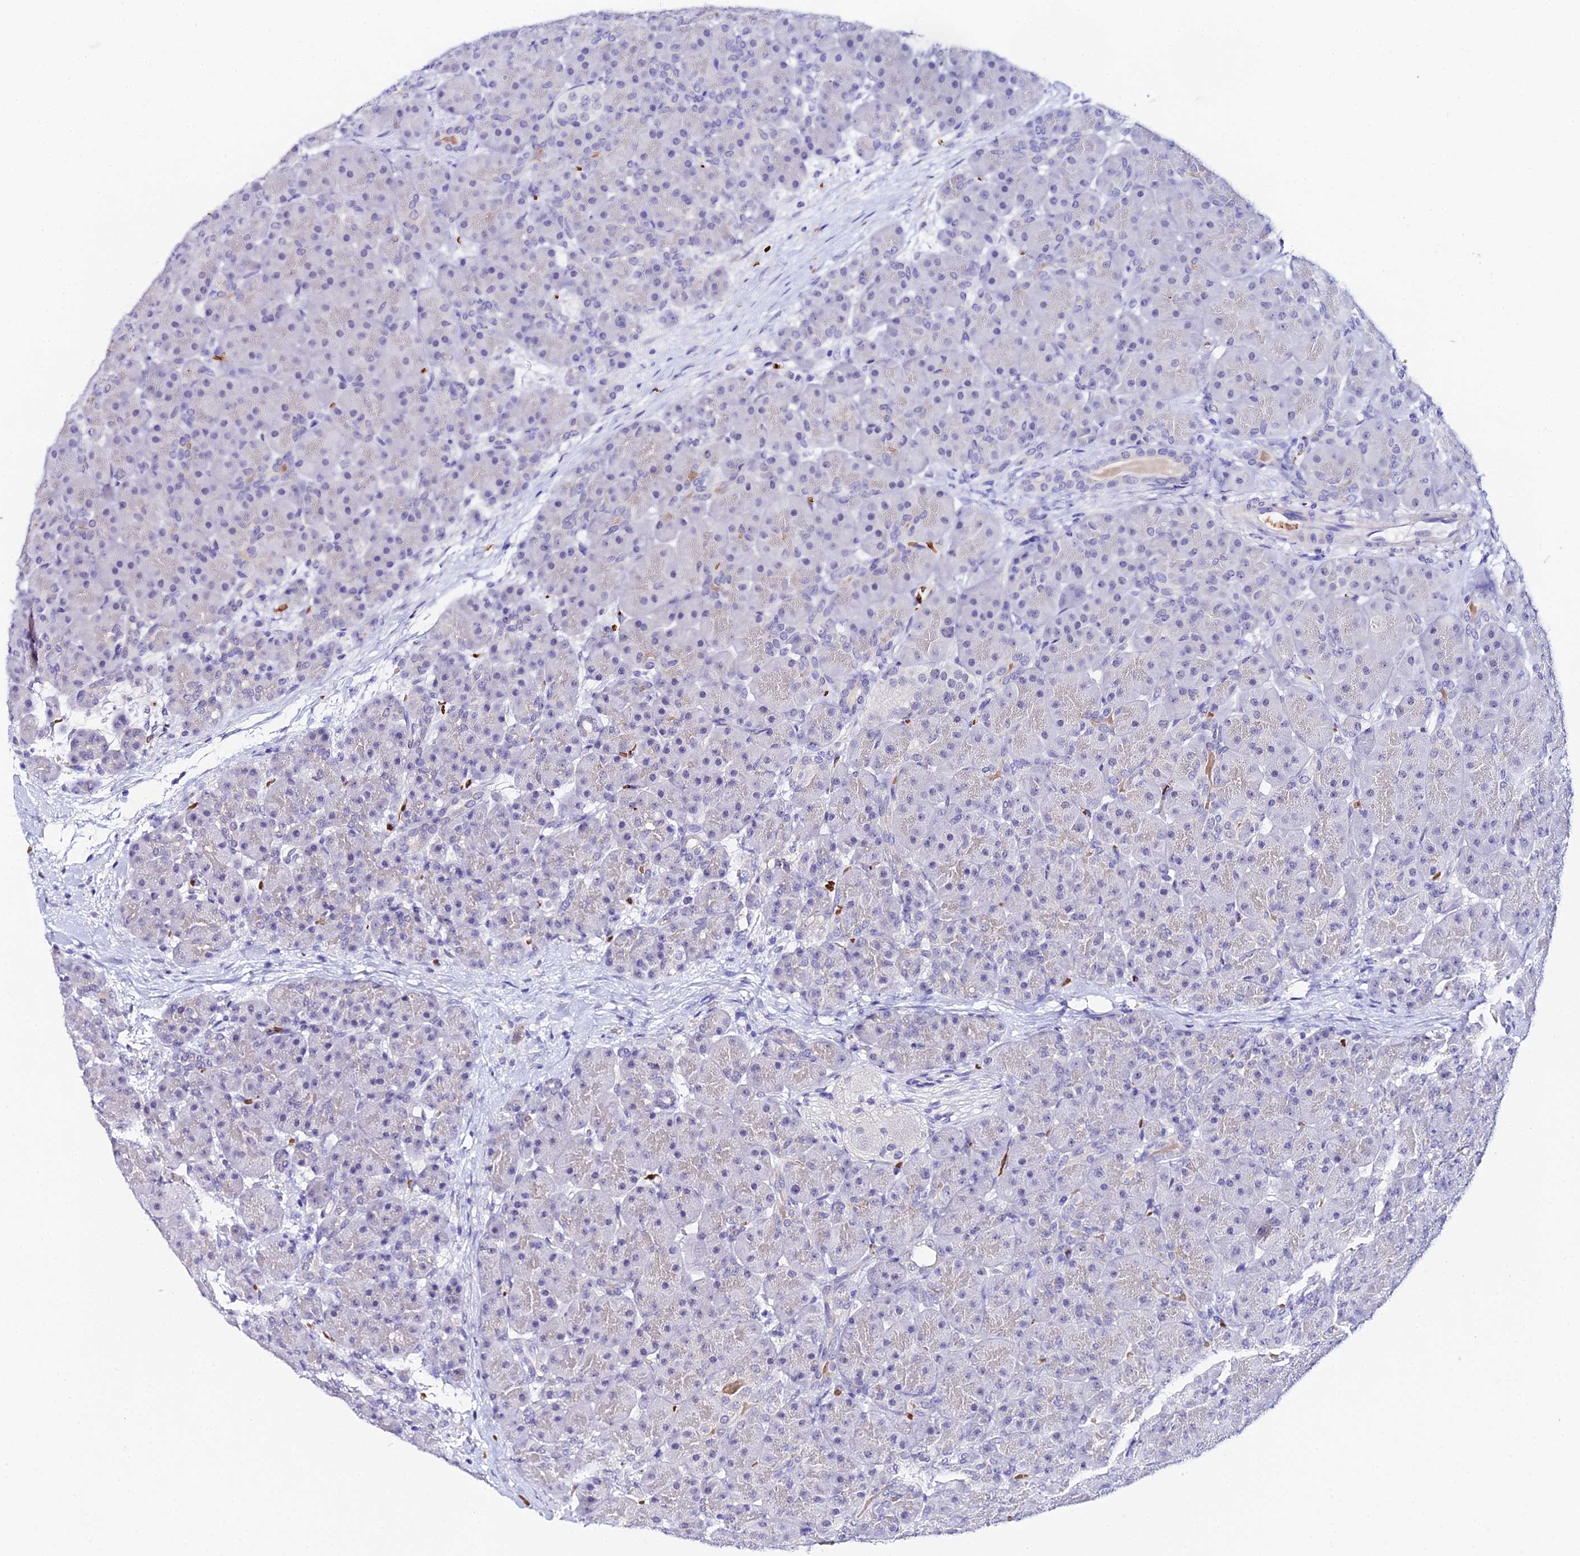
{"staining": {"intensity": "weak", "quantity": "<25%", "location": "cytoplasmic/membranous"}, "tissue": "pancreas", "cell_type": "Exocrine glandular cells", "image_type": "normal", "snomed": [{"axis": "morphology", "description": "Normal tissue, NOS"}, {"axis": "topography", "description": "Pancreas"}], "caption": "IHC image of normal human pancreas stained for a protein (brown), which reveals no positivity in exocrine glandular cells.", "gene": "CFAP45", "patient": {"sex": "male", "age": 66}}